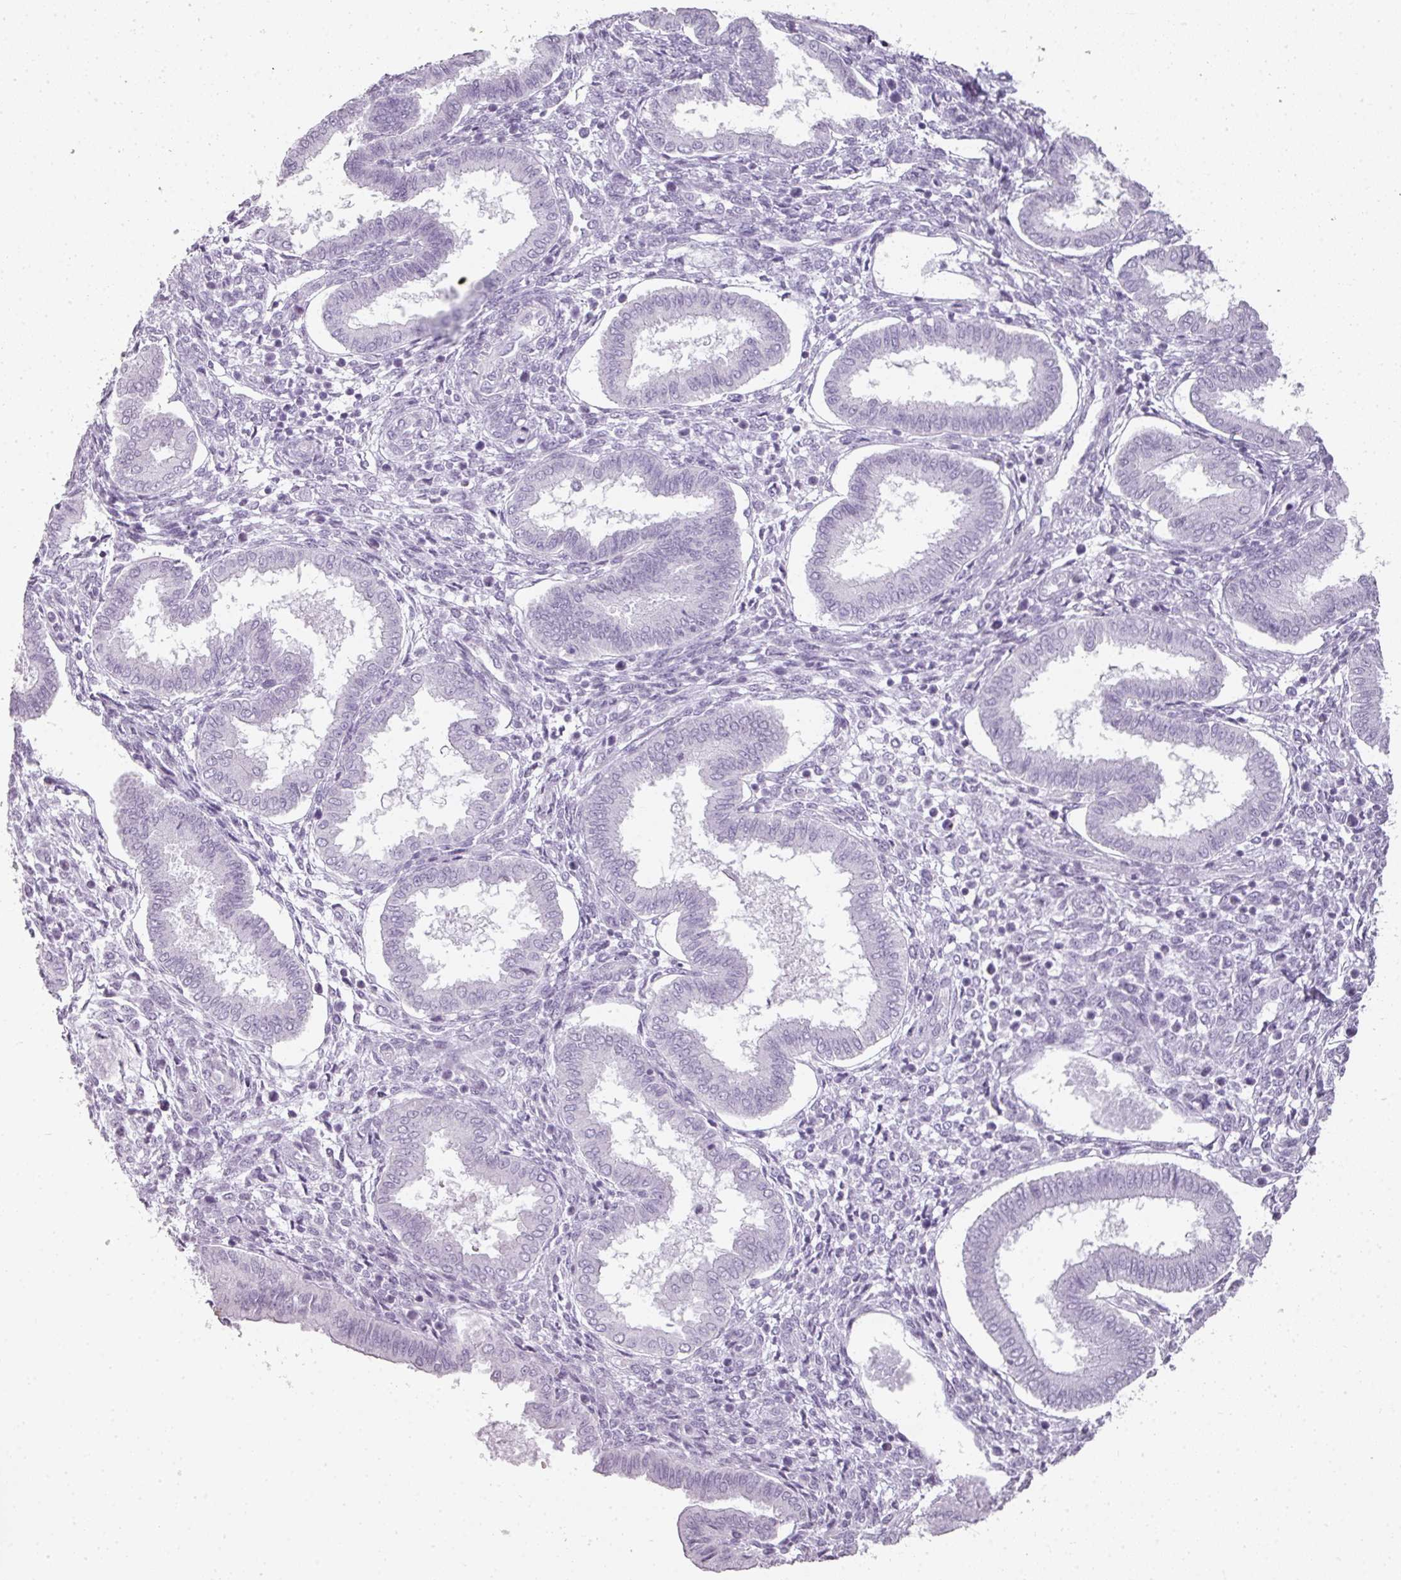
{"staining": {"intensity": "negative", "quantity": "none", "location": "none"}, "tissue": "endometrium", "cell_type": "Cells in endometrial stroma", "image_type": "normal", "snomed": [{"axis": "morphology", "description": "Normal tissue, NOS"}, {"axis": "topography", "description": "Endometrium"}], "caption": "Unremarkable endometrium was stained to show a protein in brown. There is no significant positivity in cells in endometrial stroma. (DAB (3,3'-diaminobenzidine) immunohistochemistry (IHC), high magnification).", "gene": "RBMY1A1", "patient": {"sex": "female", "age": 24}}